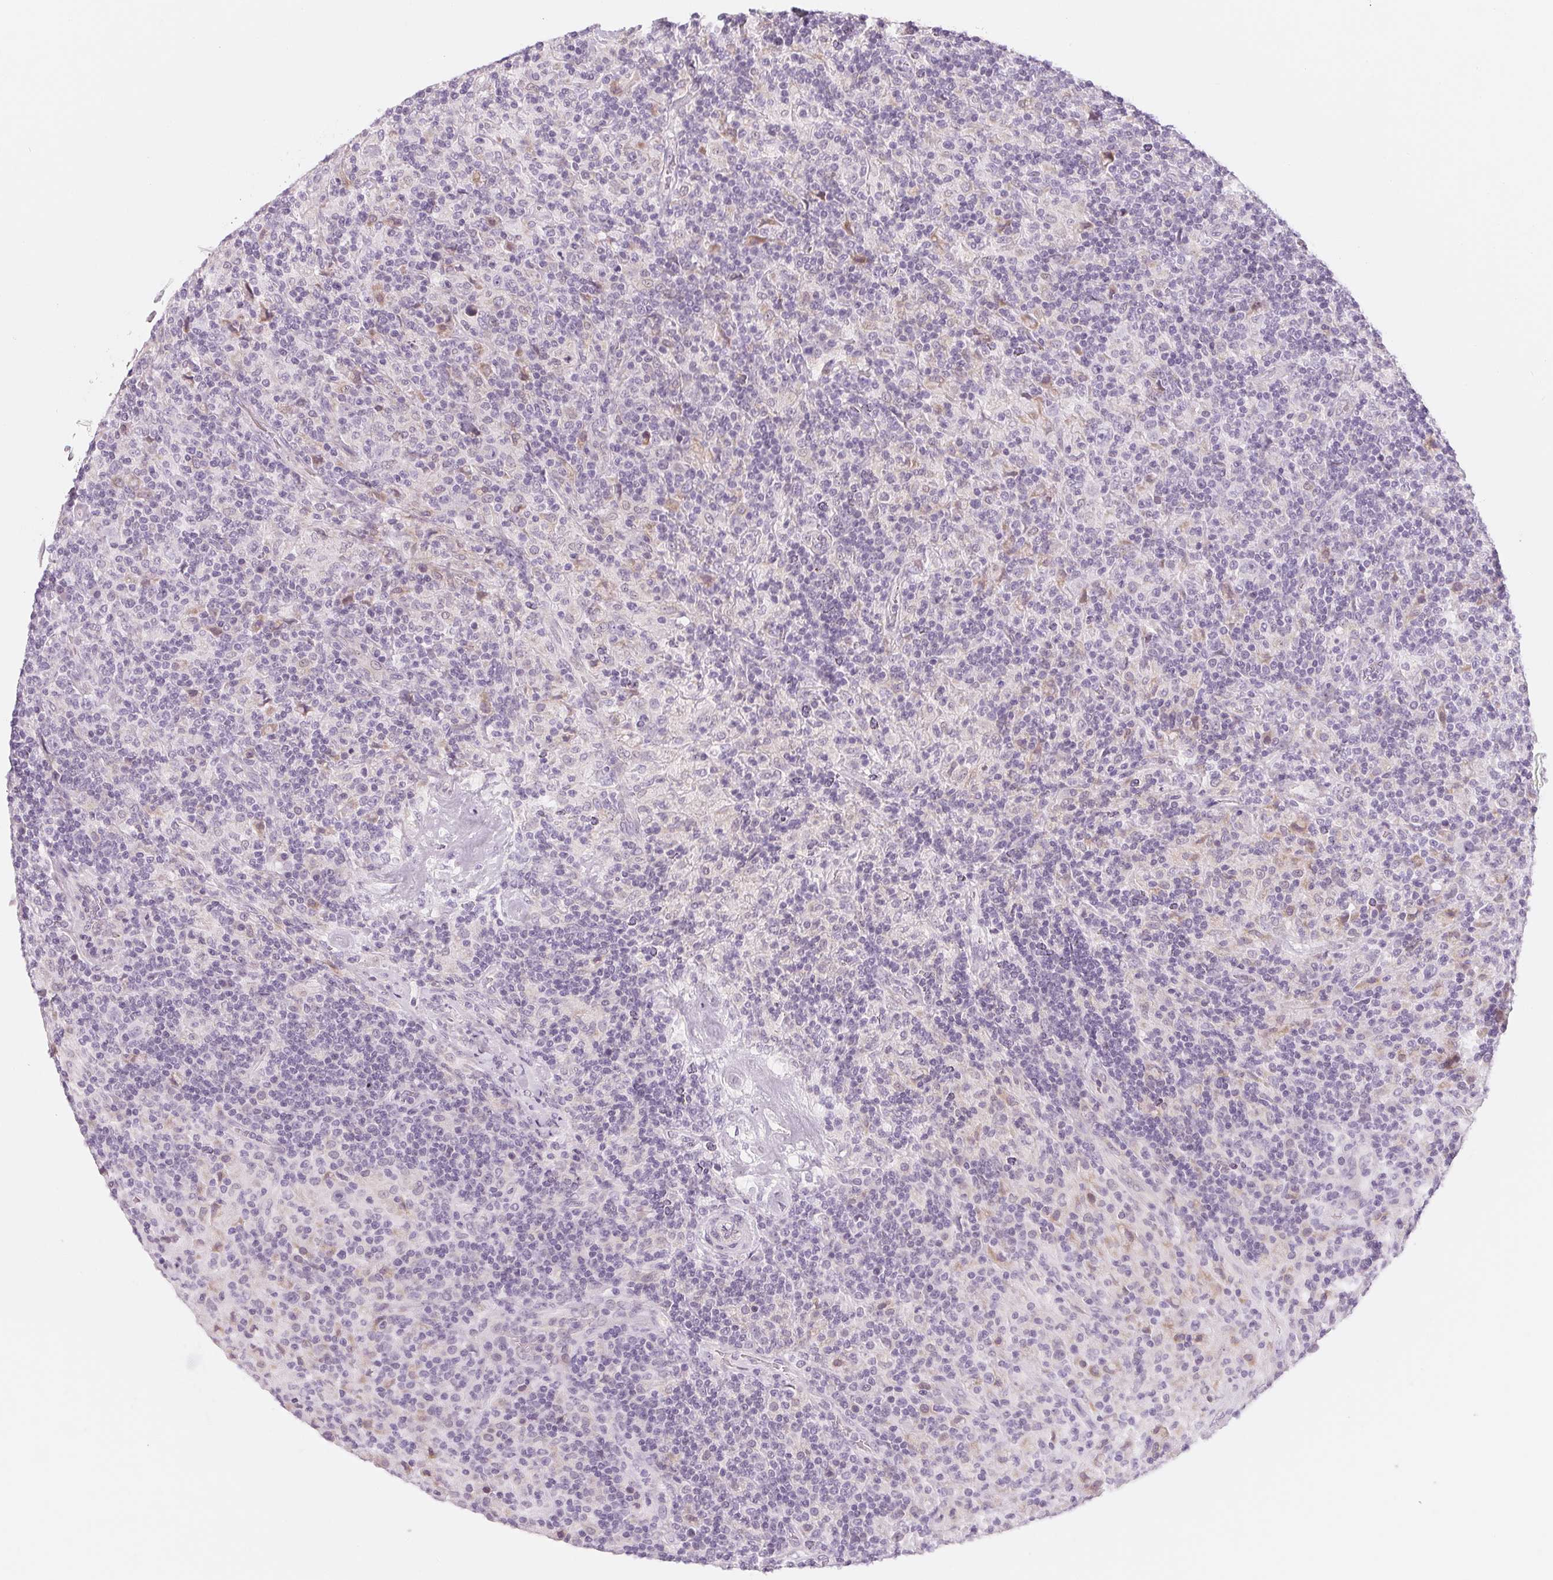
{"staining": {"intensity": "negative", "quantity": "none", "location": "none"}, "tissue": "lymphoma", "cell_type": "Tumor cells", "image_type": "cancer", "snomed": [{"axis": "morphology", "description": "Hodgkin's disease, NOS"}, {"axis": "topography", "description": "Lymph node"}], "caption": "IHC of lymphoma demonstrates no staining in tumor cells. The staining was performed using DAB to visualize the protein expression in brown, while the nuclei were stained in blue with hematoxylin (Magnification: 20x).", "gene": "SH3GL2", "patient": {"sex": "male", "age": 70}}